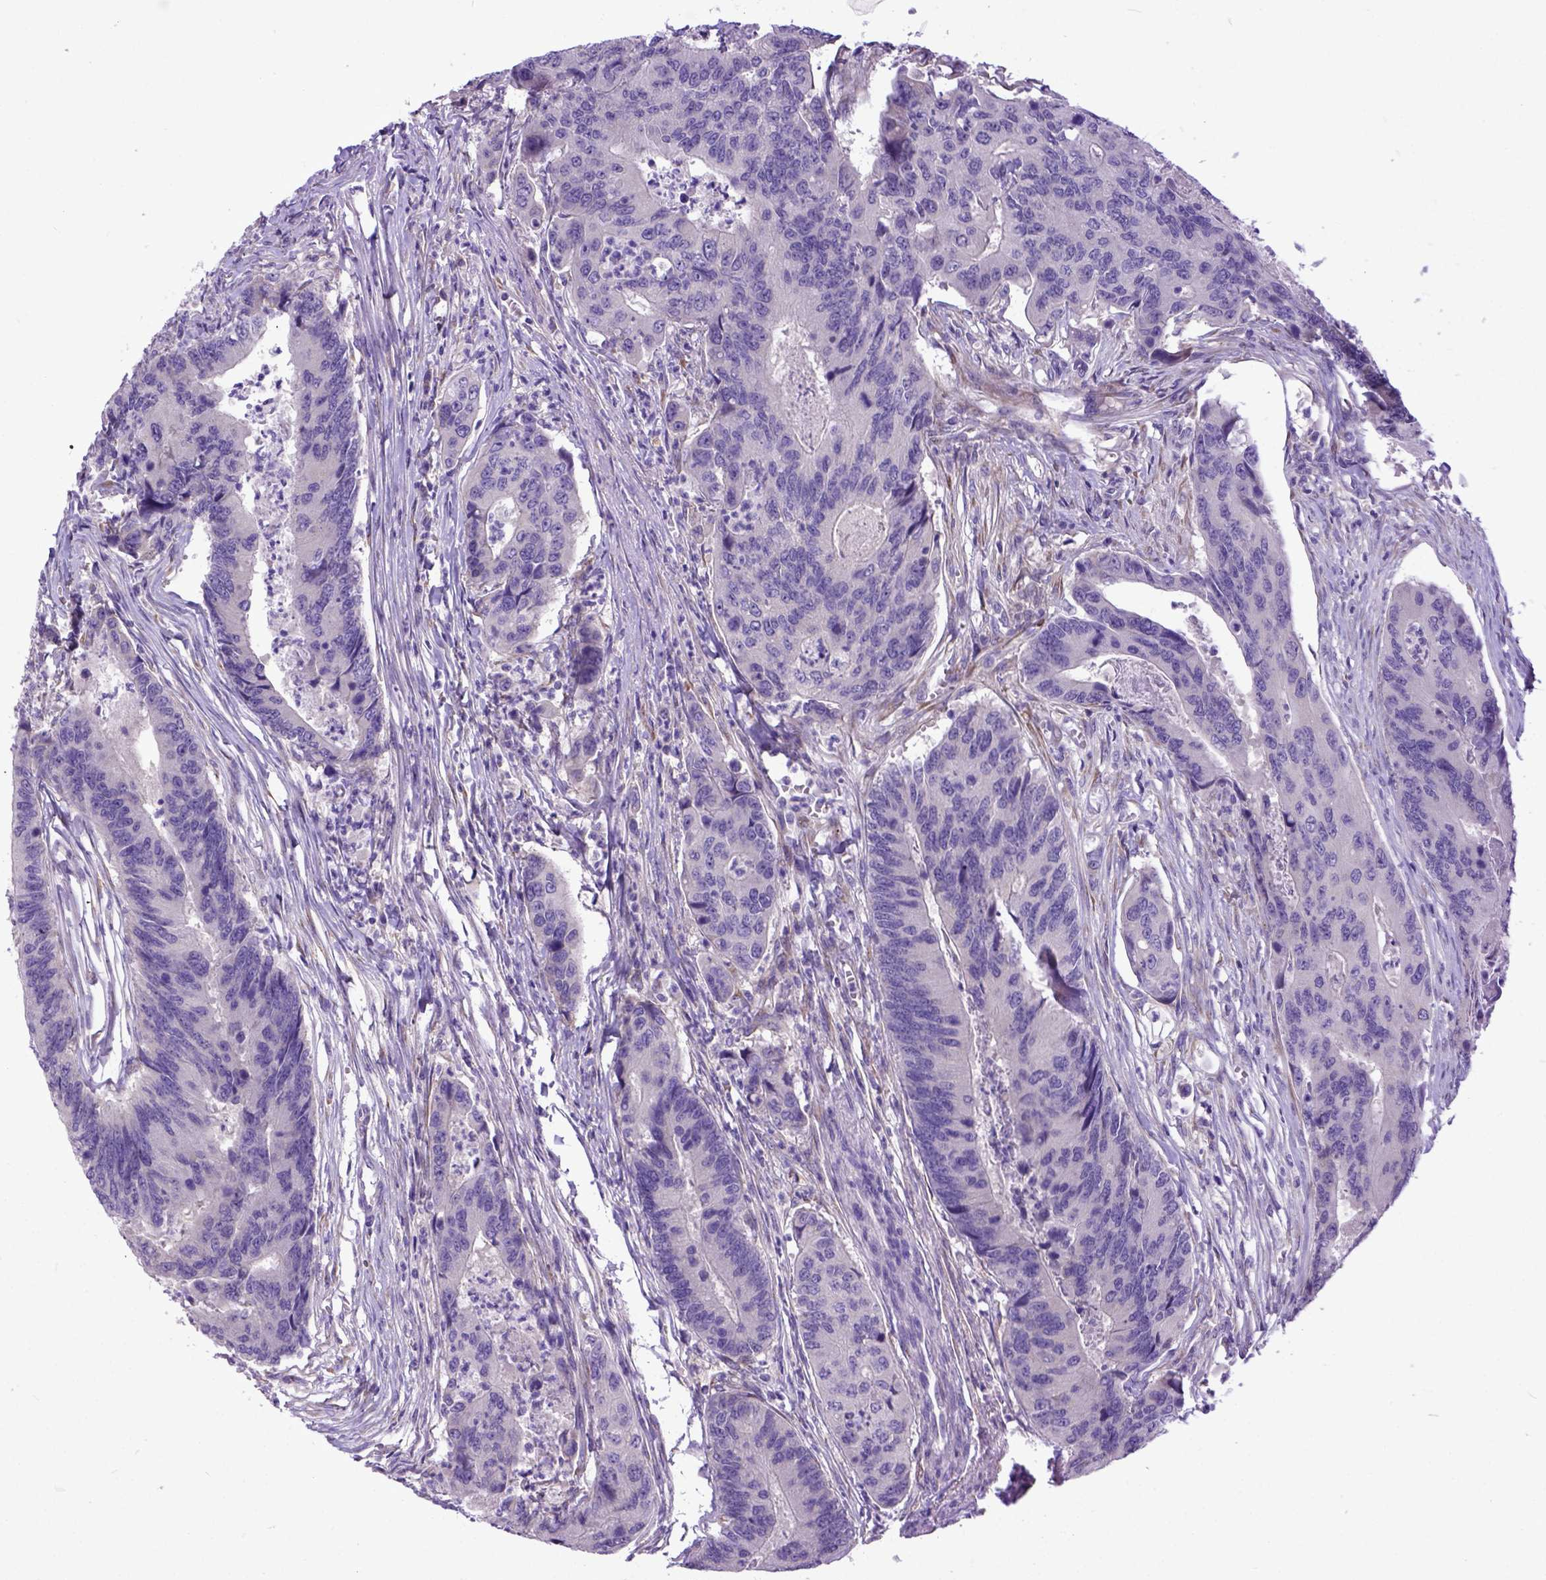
{"staining": {"intensity": "negative", "quantity": "none", "location": "none"}, "tissue": "colorectal cancer", "cell_type": "Tumor cells", "image_type": "cancer", "snomed": [{"axis": "morphology", "description": "Adenocarcinoma, NOS"}, {"axis": "topography", "description": "Colon"}], "caption": "Protein analysis of colorectal cancer (adenocarcinoma) shows no significant staining in tumor cells.", "gene": "NEK5", "patient": {"sex": "female", "age": 67}}